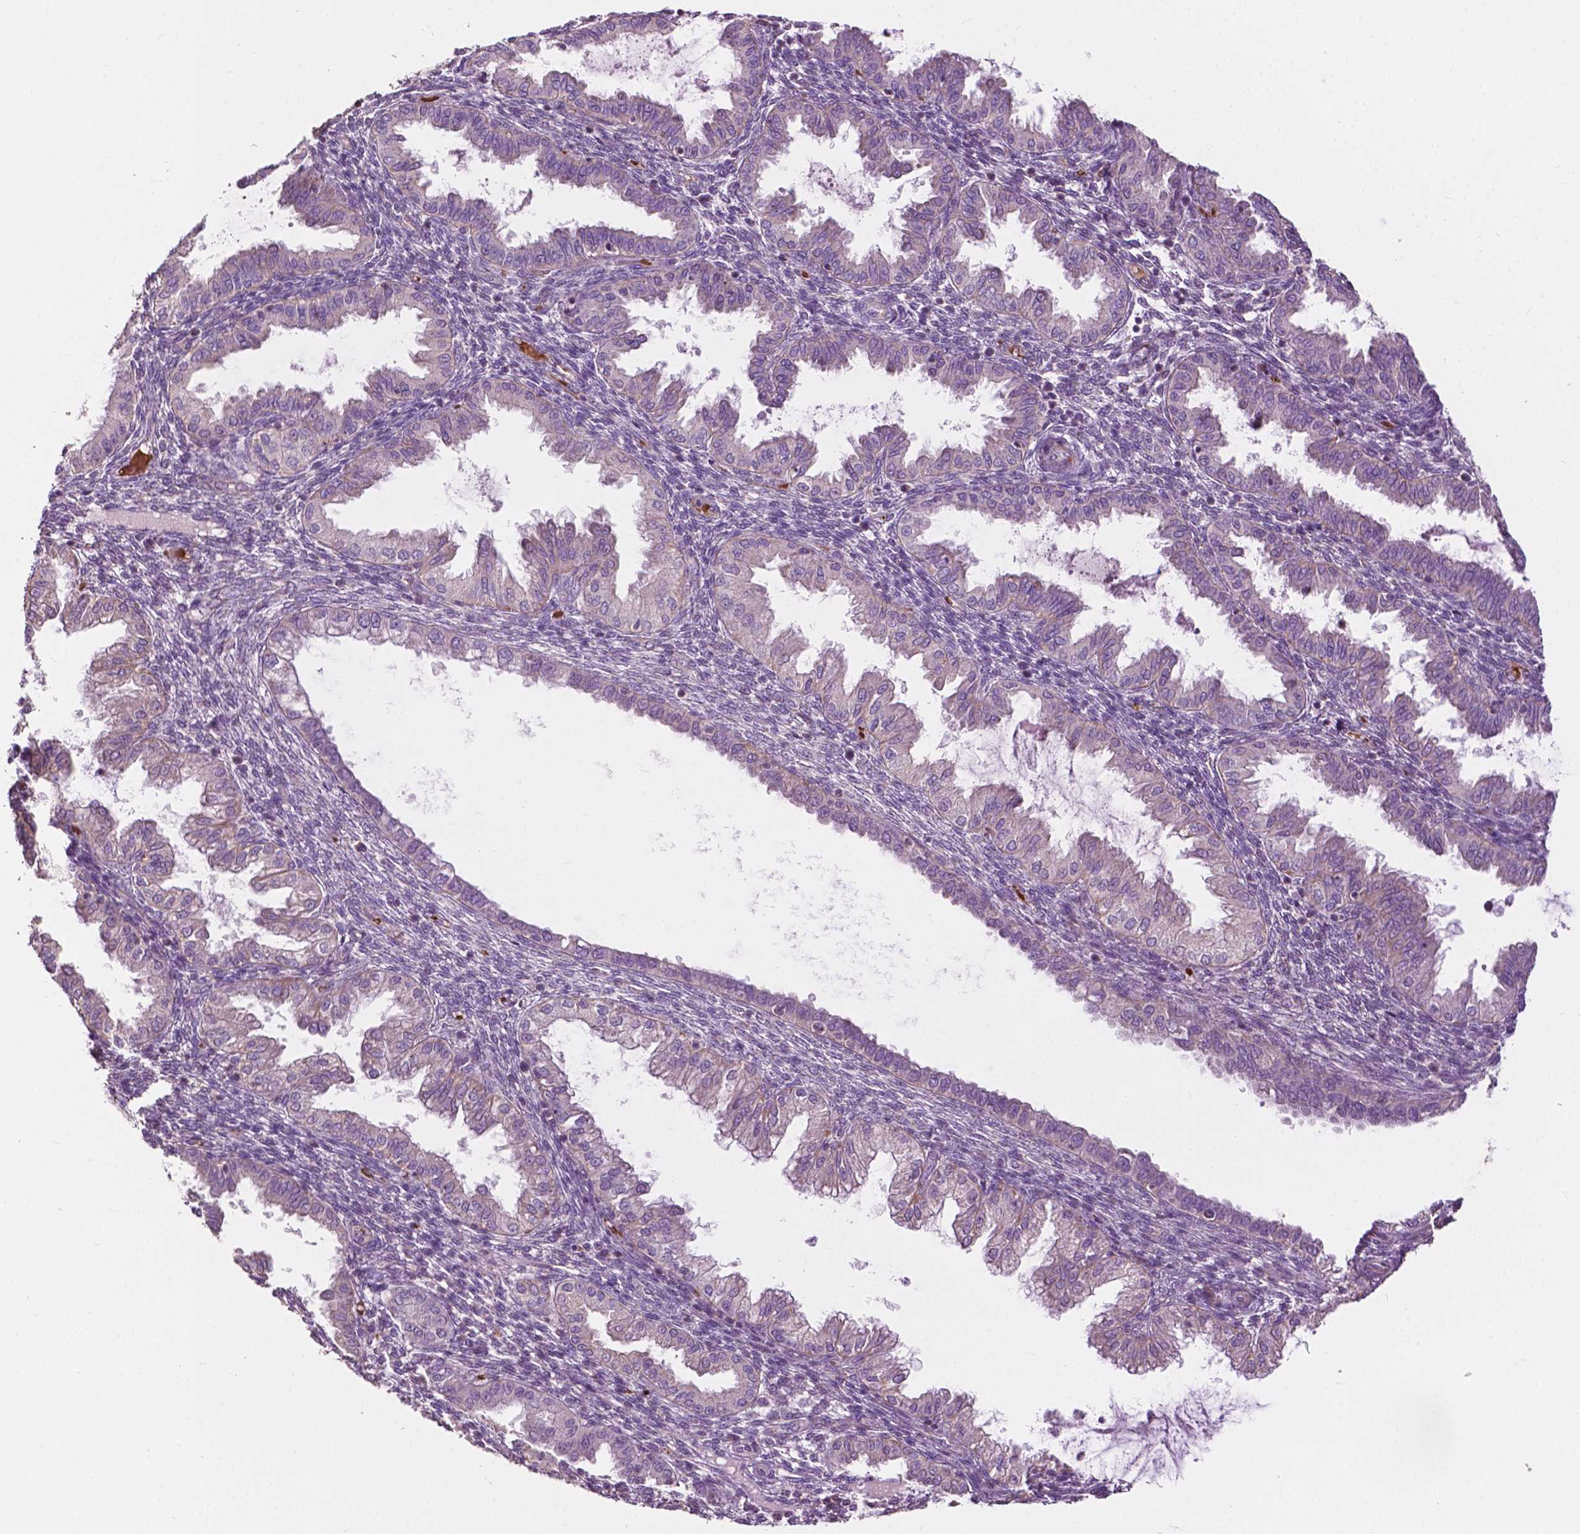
{"staining": {"intensity": "negative", "quantity": "none", "location": "none"}, "tissue": "endometrium", "cell_type": "Cells in endometrial stroma", "image_type": "normal", "snomed": [{"axis": "morphology", "description": "Normal tissue, NOS"}, {"axis": "topography", "description": "Endometrium"}], "caption": "IHC of benign endometrium displays no expression in cells in endometrial stroma.", "gene": "NDUFS1", "patient": {"sex": "female", "age": 33}}